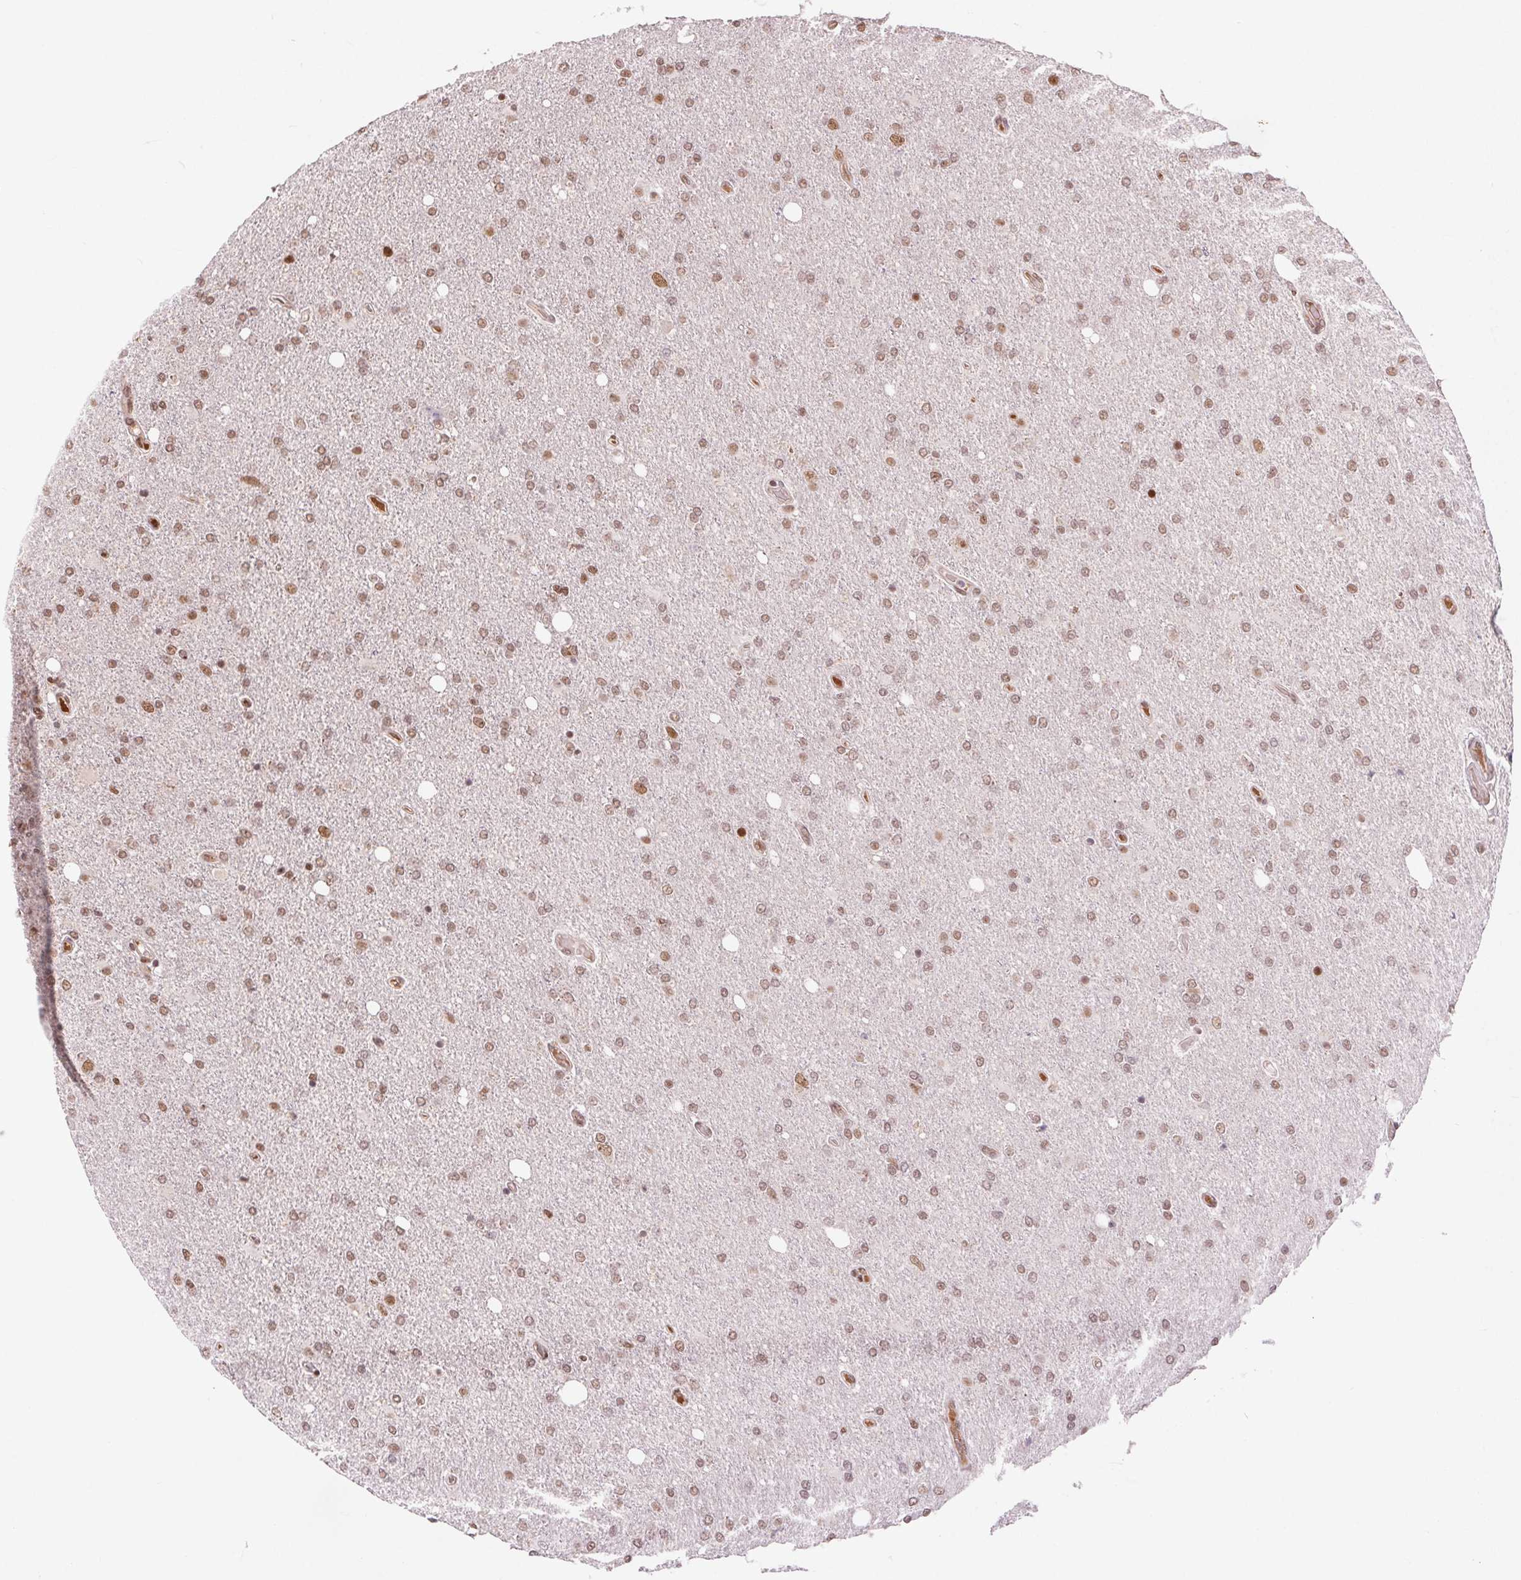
{"staining": {"intensity": "moderate", "quantity": ">75%", "location": "nuclear"}, "tissue": "glioma", "cell_type": "Tumor cells", "image_type": "cancer", "snomed": [{"axis": "morphology", "description": "Glioma, malignant, High grade"}, {"axis": "topography", "description": "Cerebral cortex"}], "caption": "Immunohistochemistry (IHC) photomicrograph of human glioma stained for a protein (brown), which exhibits medium levels of moderate nuclear staining in about >75% of tumor cells.", "gene": "RAD23A", "patient": {"sex": "male", "age": 70}}